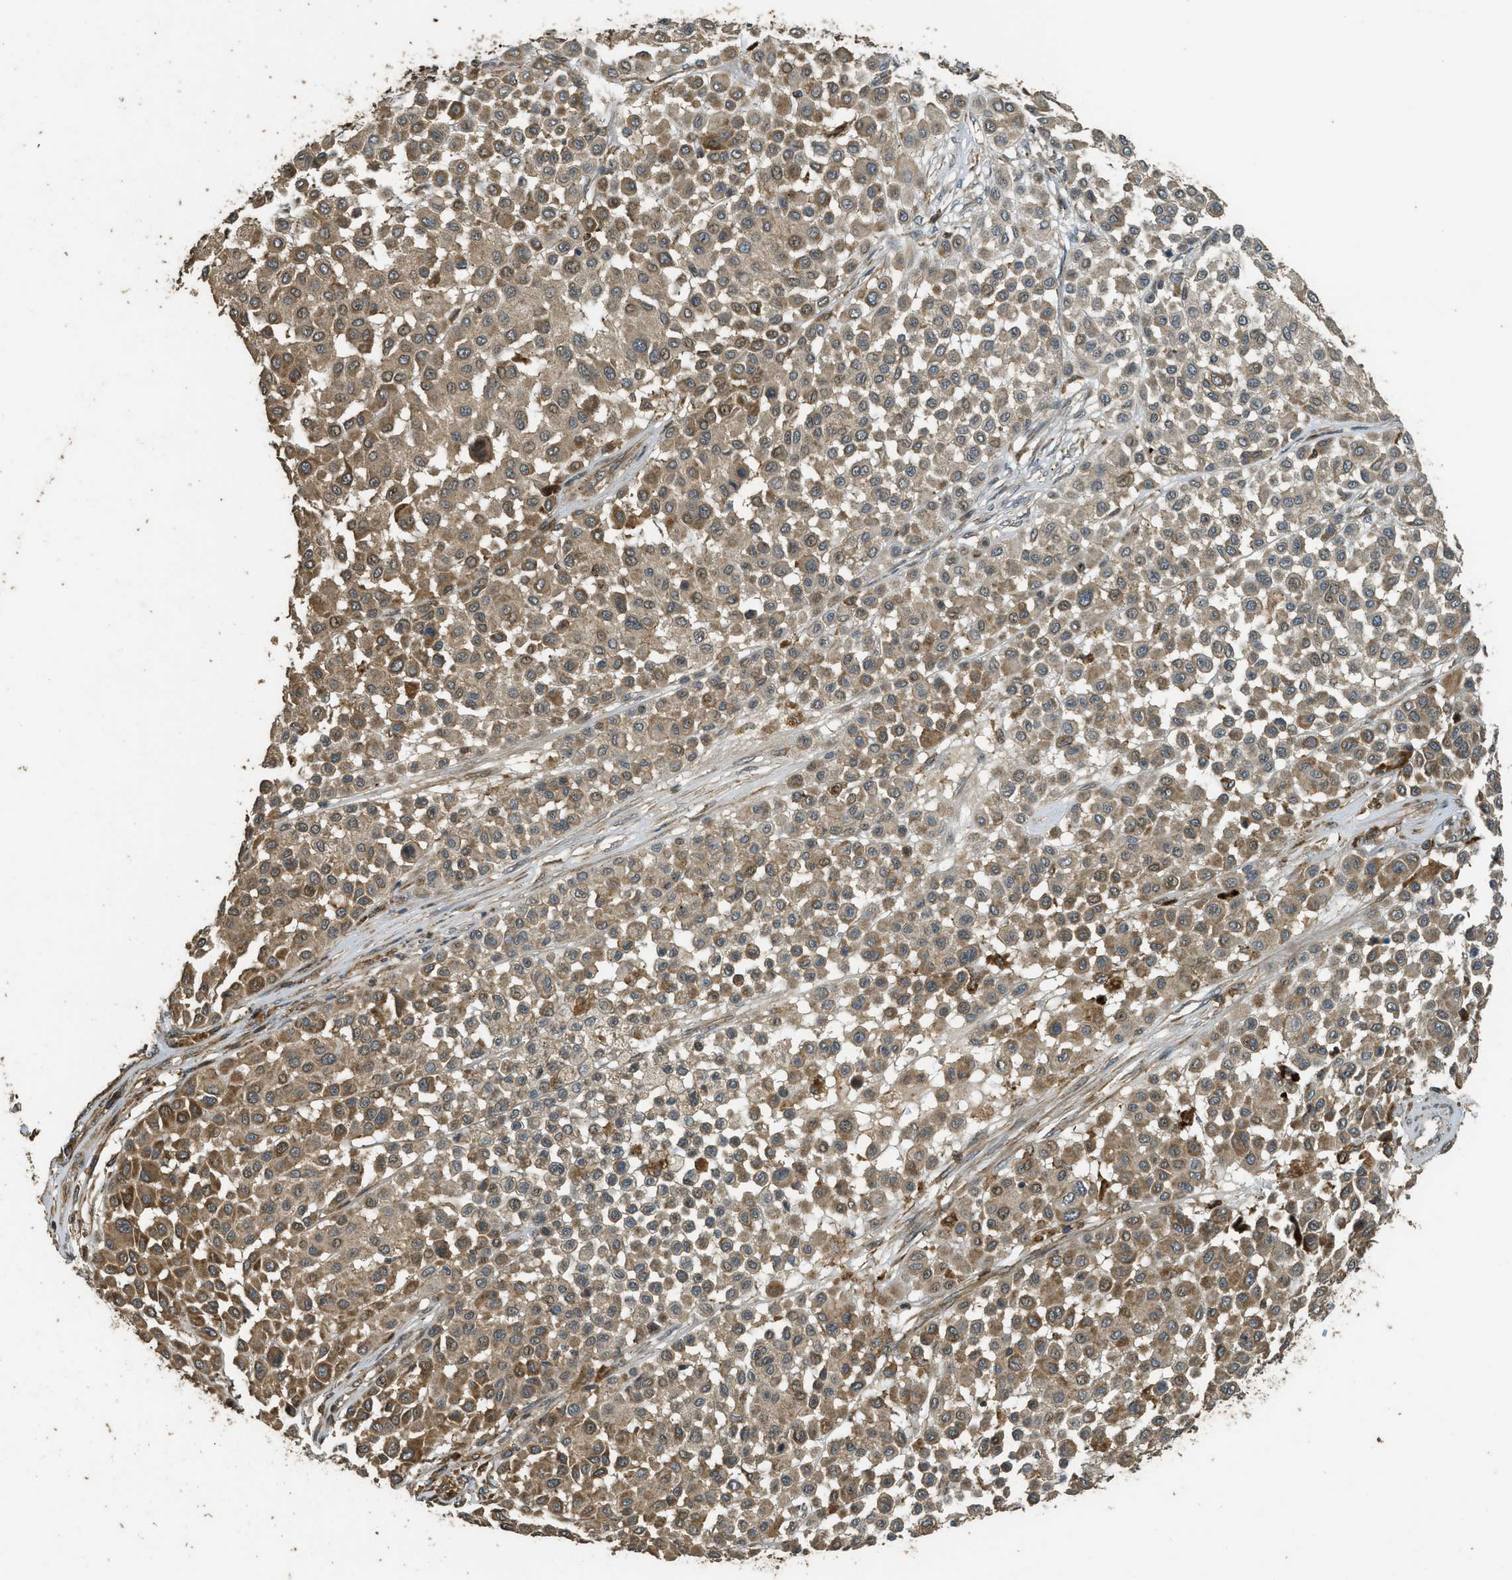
{"staining": {"intensity": "moderate", "quantity": ">75%", "location": "cytoplasmic/membranous"}, "tissue": "melanoma", "cell_type": "Tumor cells", "image_type": "cancer", "snomed": [{"axis": "morphology", "description": "Malignant melanoma, Metastatic site"}, {"axis": "topography", "description": "Soft tissue"}], "caption": "Immunohistochemistry (IHC) (DAB) staining of human malignant melanoma (metastatic site) demonstrates moderate cytoplasmic/membranous protein expression in about >75% of tumor cells.", "gene": "PPP6R3", "patient": {"sex": "male", "age": 41}}